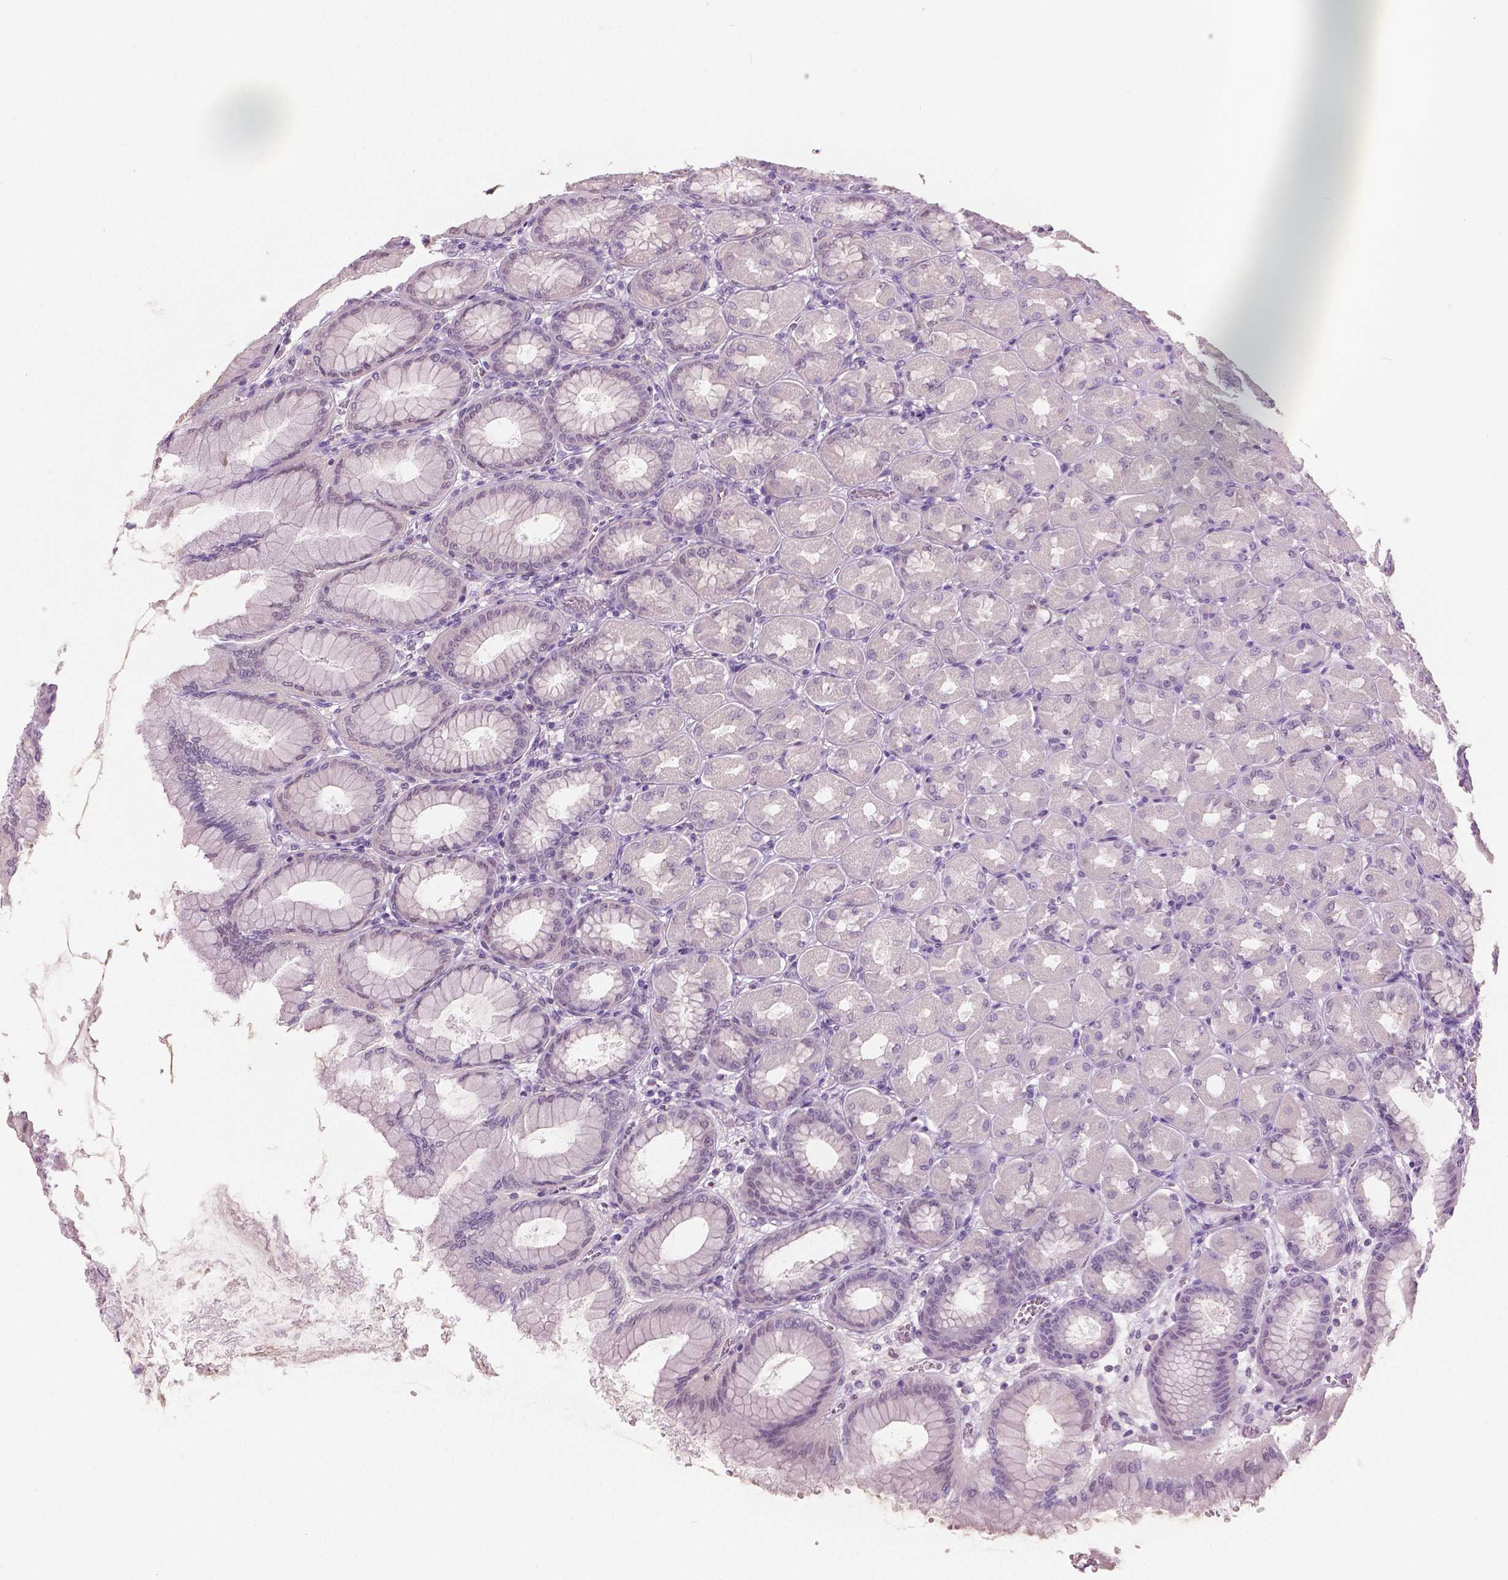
{"staining": {"intensity": "weak", "quantity": "<25%", "location": "cytoplasmic/membranous"}, "tissue": "stomach", "cell_type": "Glandular cells", "image_type": "normal", "snomed": [{"axis": "morphology", "description": "Normal tissue, NOS"}, {"axis": "topography", "description": "Stomach, upper"}], "caption": "Glandular cells are negative for protein expression in unremarkable human stomach. The staining was performed using DAB (3,3'-diaminobenzidine) to visualize the protein expression in brown, while the nuclei were stained in blue with hematoxylin (Magnification: 20x).", "gene": "GALM", "patient": {"sex": "female", "age": 56}}